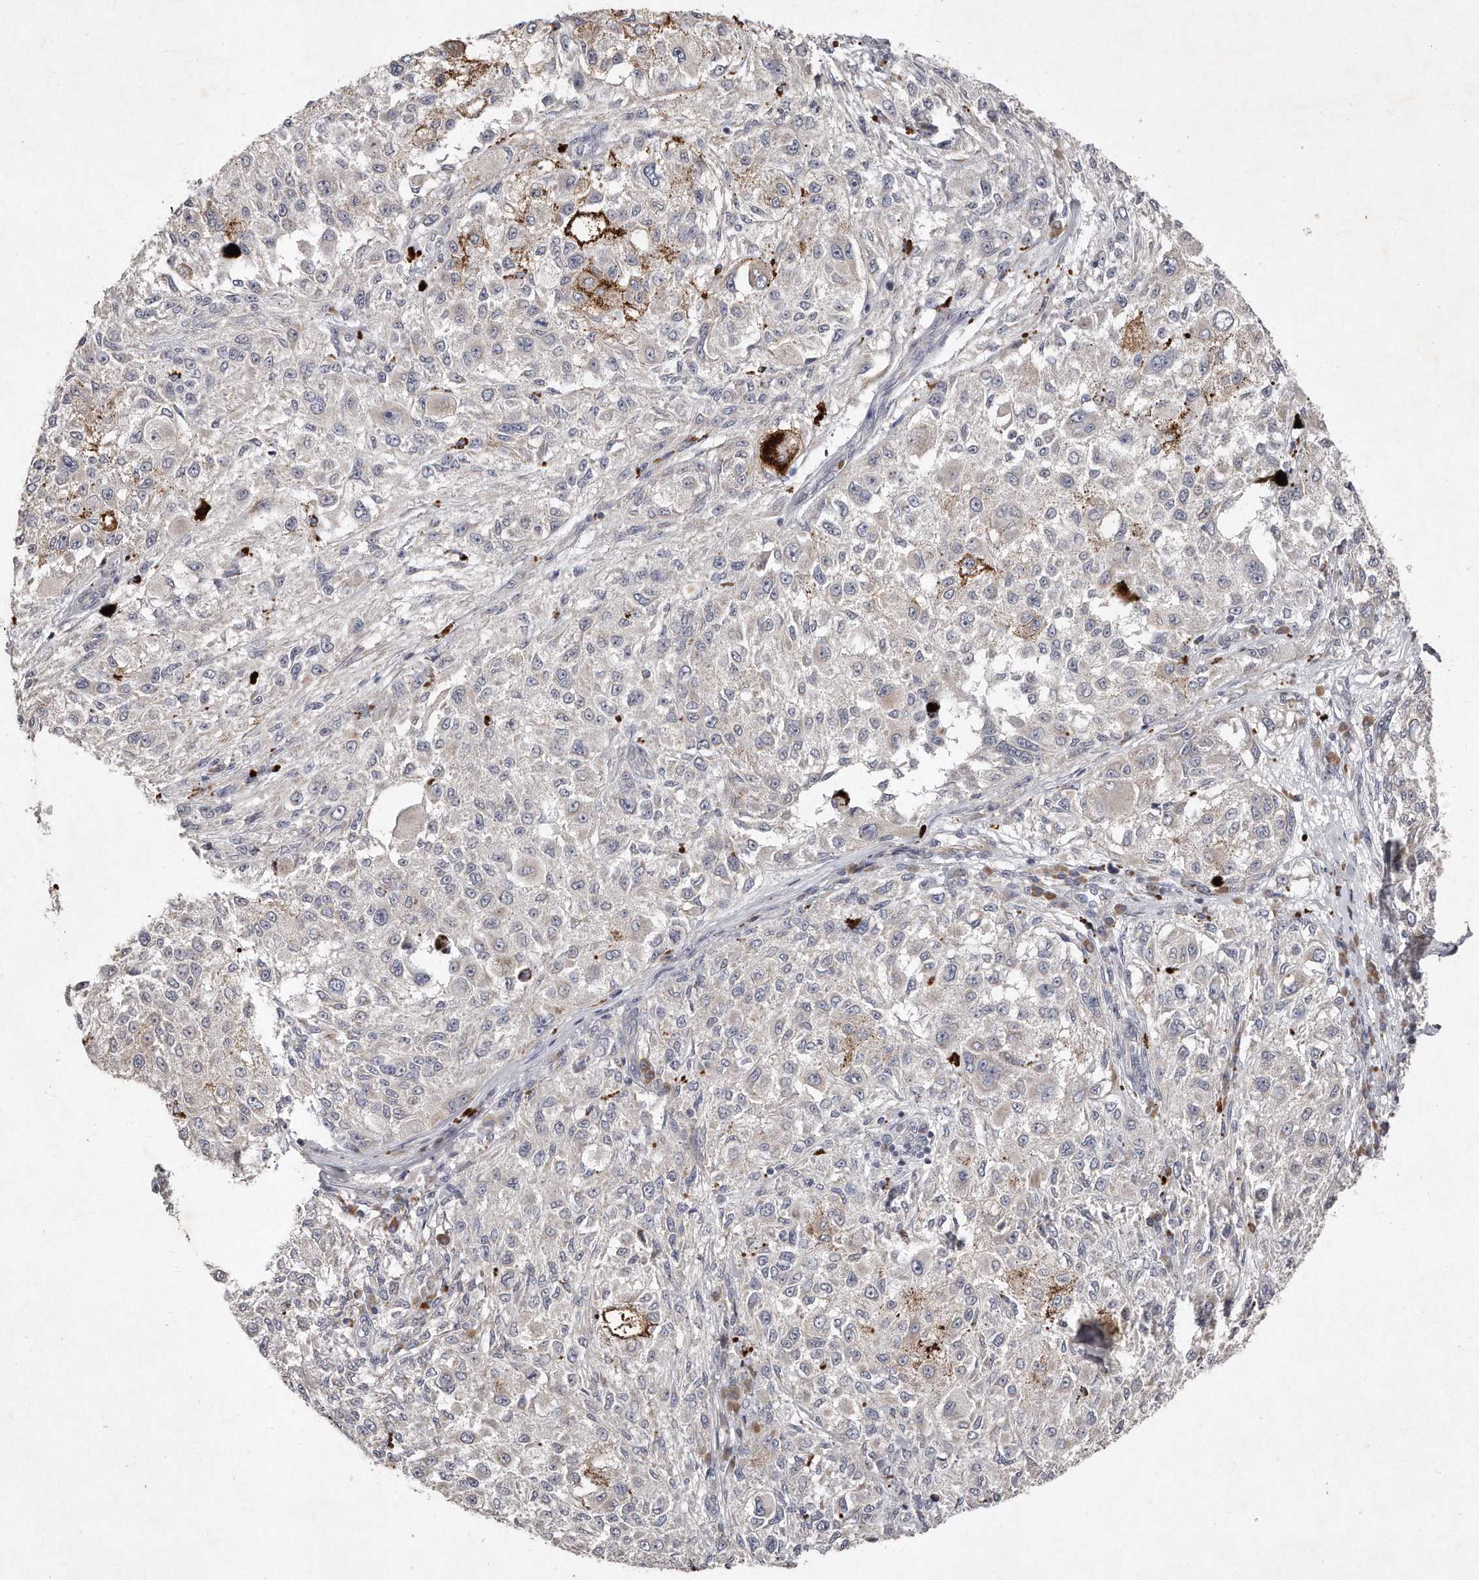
{"staining": {"intensity": "negative", "quantity": "none", "location": "none"}, "tissue": "melanoma", "cell_type": "Tumor cells", "image_type": "cancer", "snomed": [{"axis": "morphology", "description": "Necrosis, NOS"}, {"axis": "morphology", "description": "Malignant melanoma, NOS"}, {"axis": "topography", "description": "Skin"}], "caption": "This is an immunohistochemistry micrograph of human malignant melanoma. There is no positivity in tumor cells.", "gene": "TECR", "patient": {"sex": "female", "age": 87}}